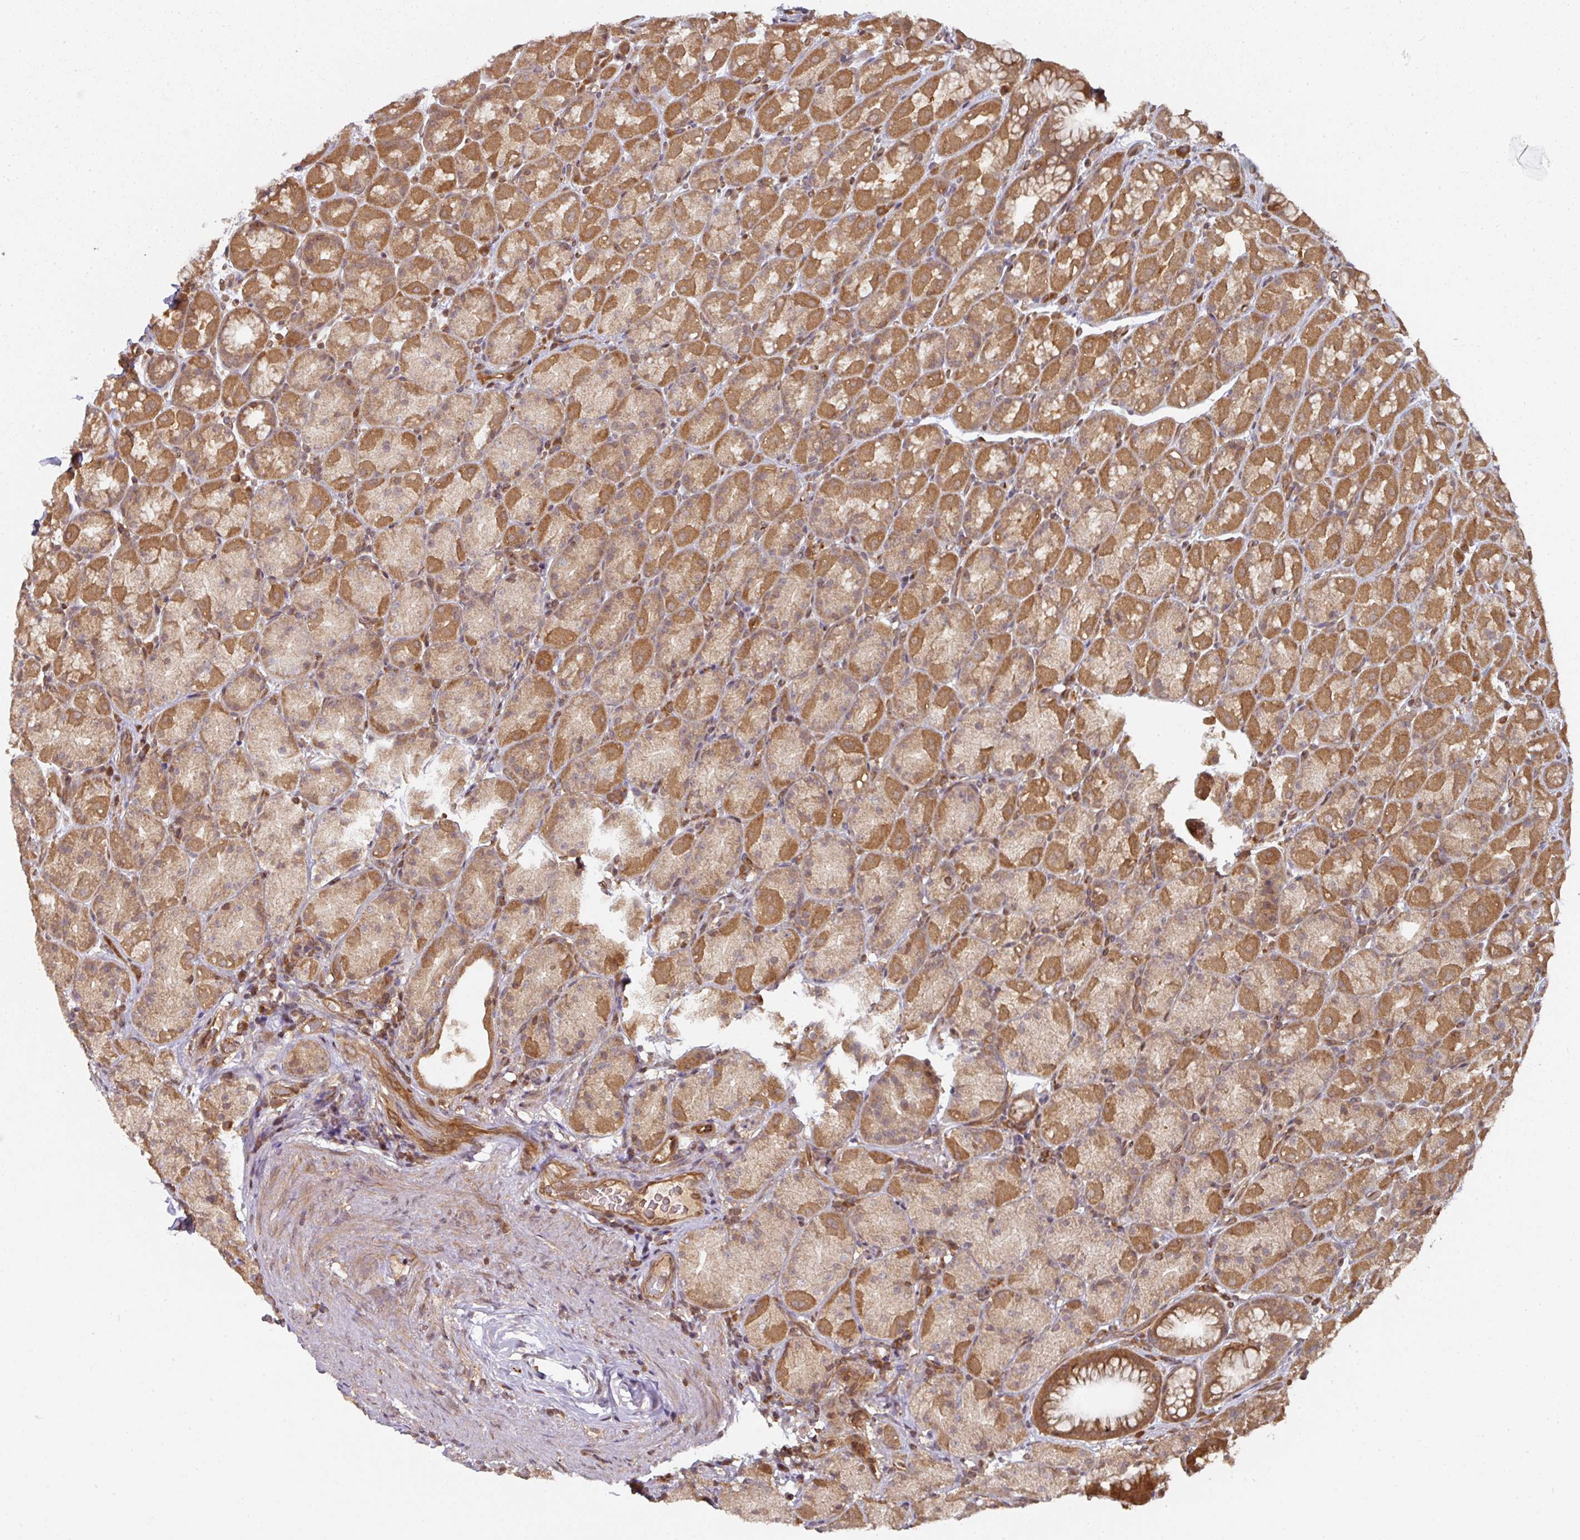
{"staining": {"intensity": "moderate", "quantity": ">75%", "location": "cytoplasmic/membranous"}, "tissue": "stomach", "cell_type": "Glandular cells", "image_type": "normal", "snomed": [{"axis": "morphology", "description": "Normal tissue, NOS"}, {"axis": "topography", "description": "Stomach, upper"}, {"axis": "topography", "description": "Stomach"}], "caption": "Moderate cytoplasmic/membranous positivity for a protein is present in approximately >75% of glandular cells of unremarkable stomach using immunohistochemistry.", "gene": "EIF4EBP2", "patient": {"sex": "male", "age": 68}}